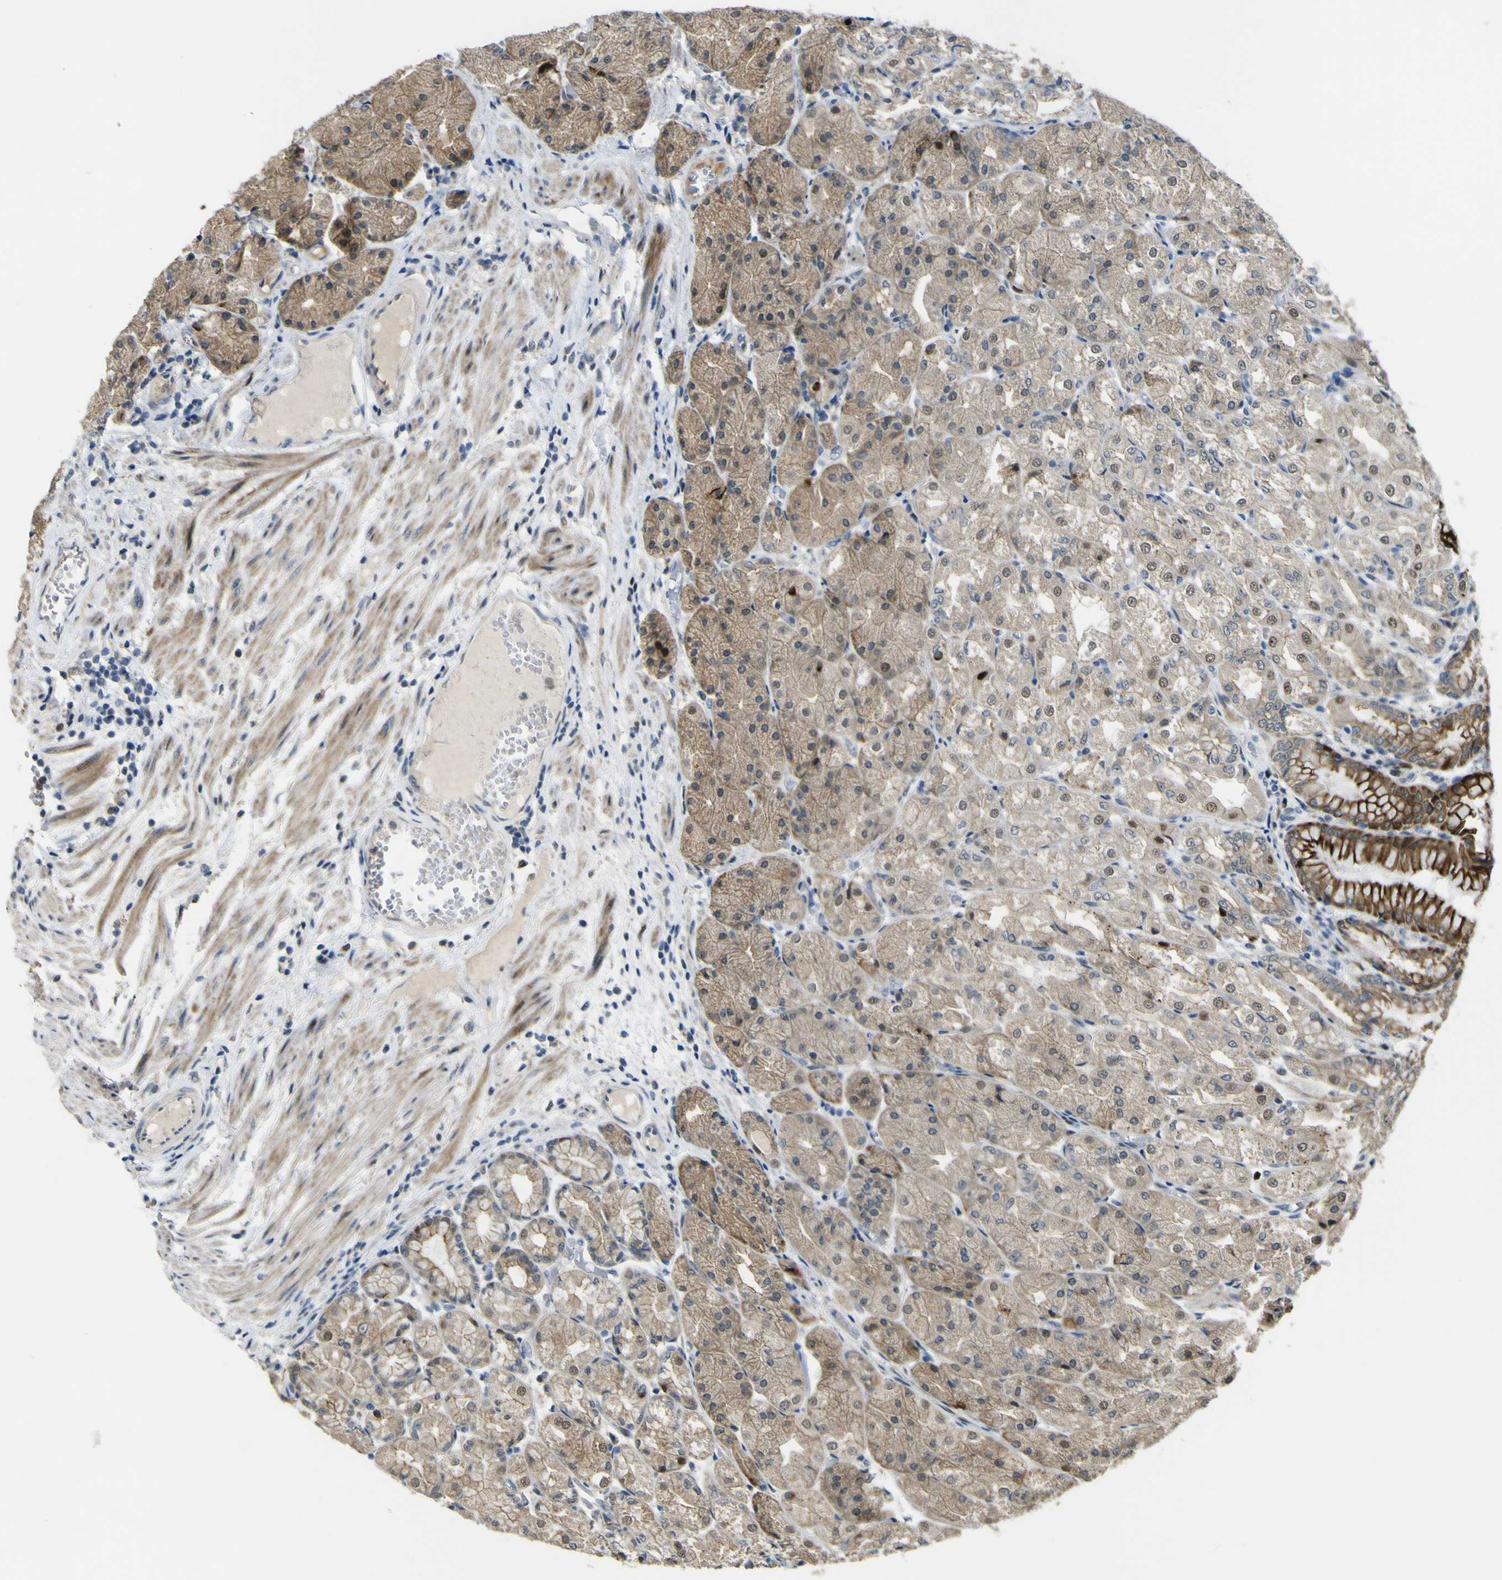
{"staining": {"intensity": "moderate", "quantity": ">75%", "location": "cytoplasmic/membranous"}, "tissue": "stomach", "cell_type": "Glandular cells", "image_type": "normal", "snomed": [{"axis": "morphology", "description": "Normal tissue, NOS"}, {"axis": "topography", "description": "Stomach, upper"}], "caption": "A photomicrograph showing moderate cytoplasmic/membranous positivity in approximately >75% of glandular cells in unremarkable stomach, as visualized by brown immunohistochemical staining.", "gene": "LBHD1", "patient": {"sex": "male", "age": 72}}